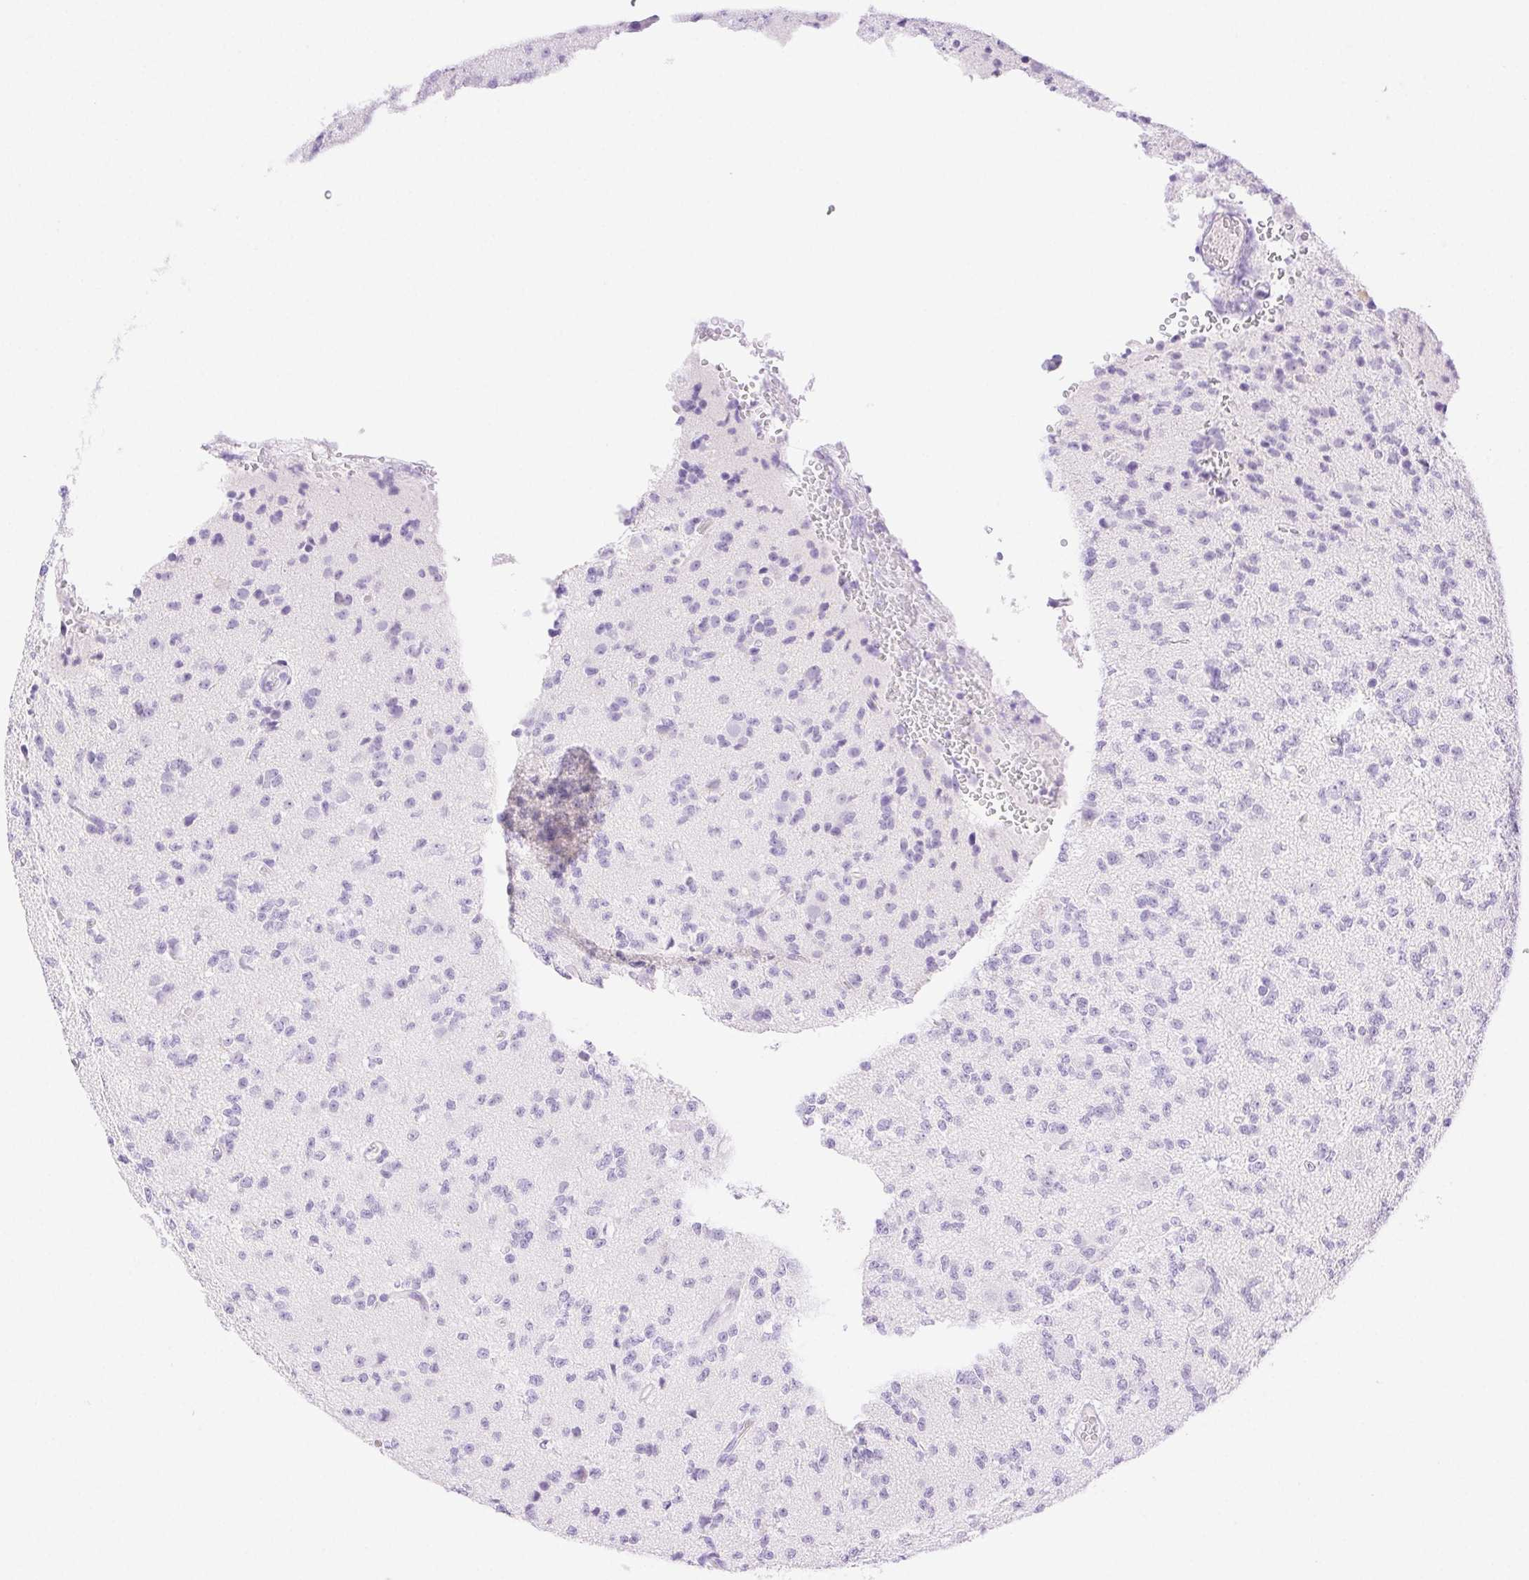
{"staining": {"intensity": "negative", "quantity": "none", "location": "none"}, "tissue": "glioma", "cell_type": "Tumor cells", "image_type": "cancer", "snomed": [{"axis": "morphology", "description": "Glioma, malignant, High grade"}, {"axis": "topography", "description": "Brain"}], "caption": "Tumor cells show no significant protein expression in malignant high-grade glioma.", "gene": "SPACA4", "patient": {"sex": "male", "age": 36}}